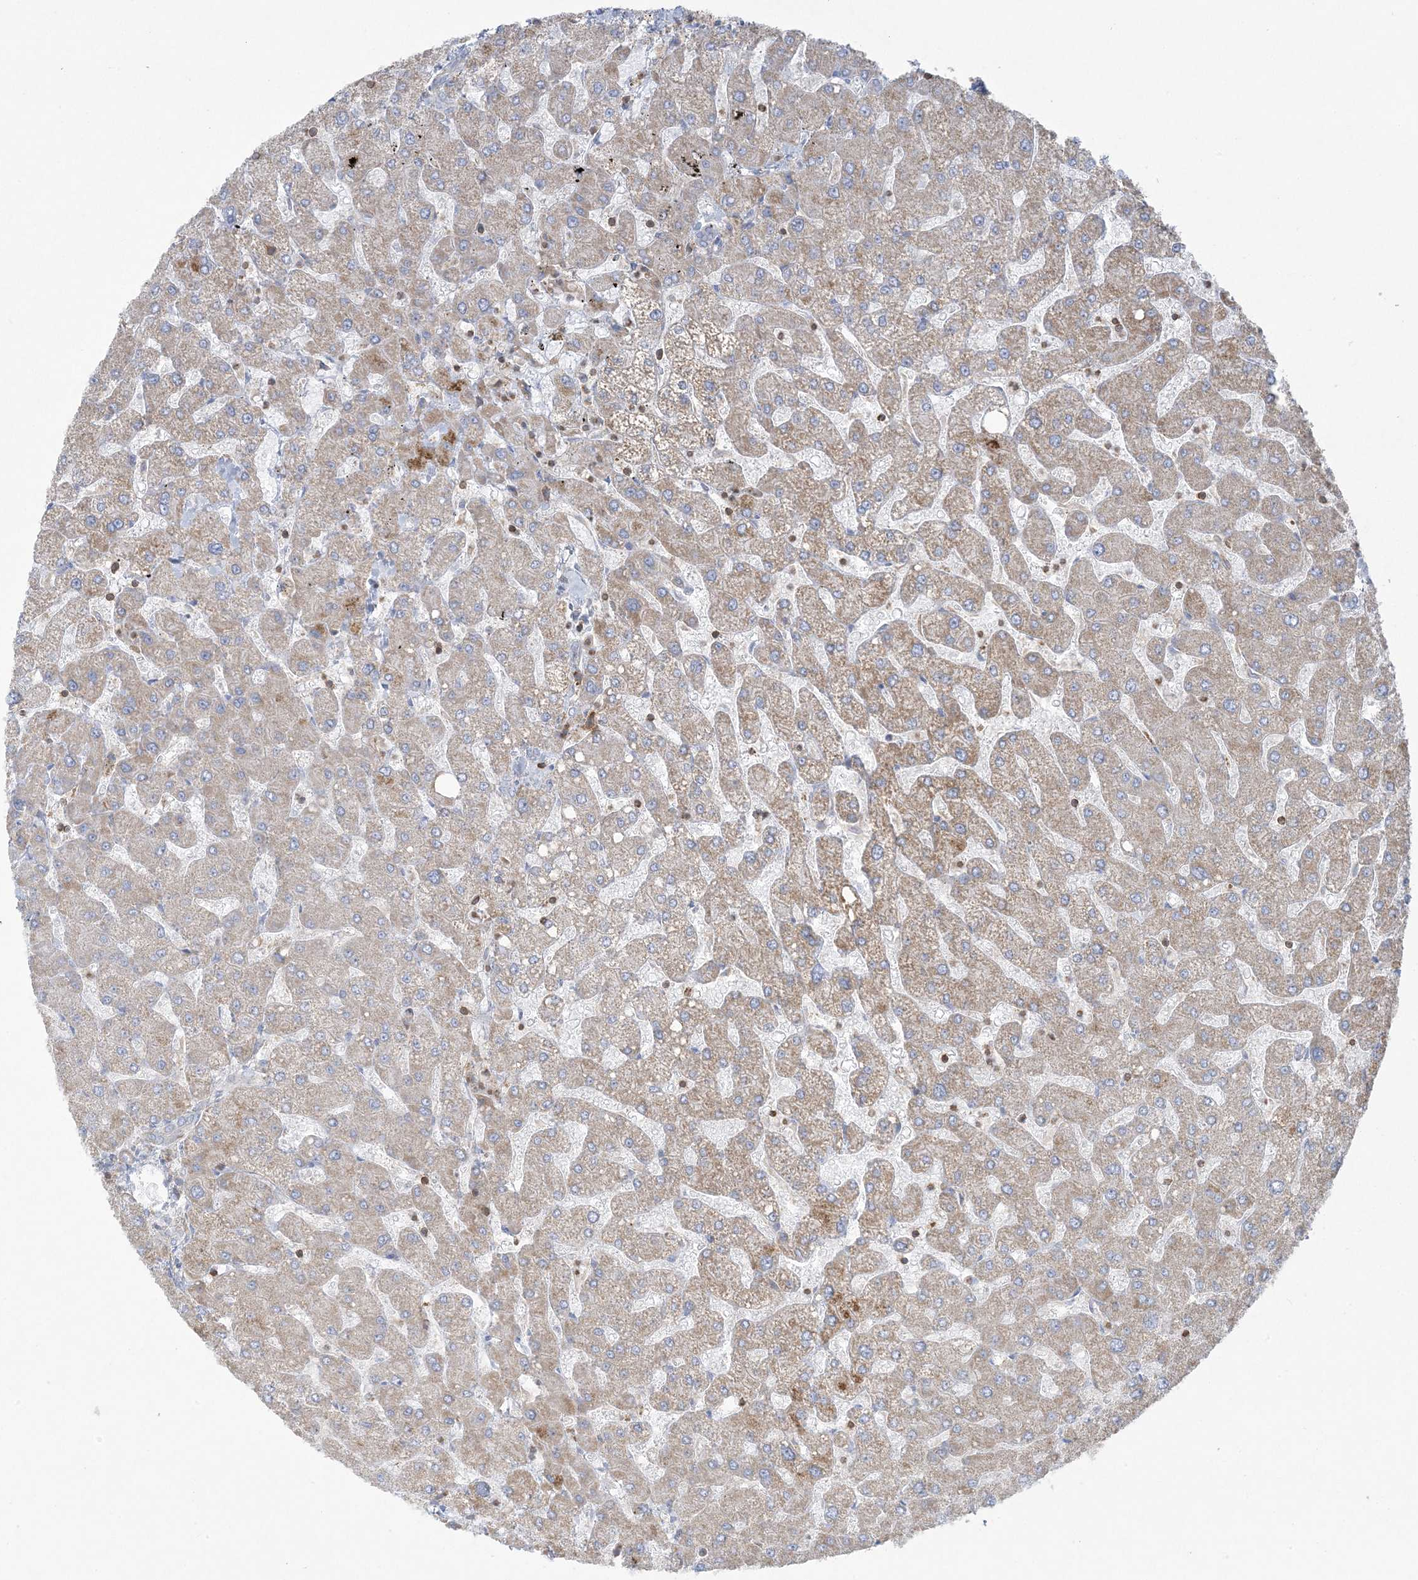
{"staining": {"intensity": "negative", "quantity": "none", "location": "none"}, "tissue": "liver", "cell_type": "Cholangiocytes", "image_type": "normal", "snomed": [{"axis": "morphology", "description": "Normal tissue, NOS"}, {"axis": "topography", "description": "Liver"}], "caption": "A photomicrograph of liver stained for a protein displays no brown staining in cholangiocytes.", "gene": "ARHGAP30", "patient": {"sex": "male", "age": 55}}